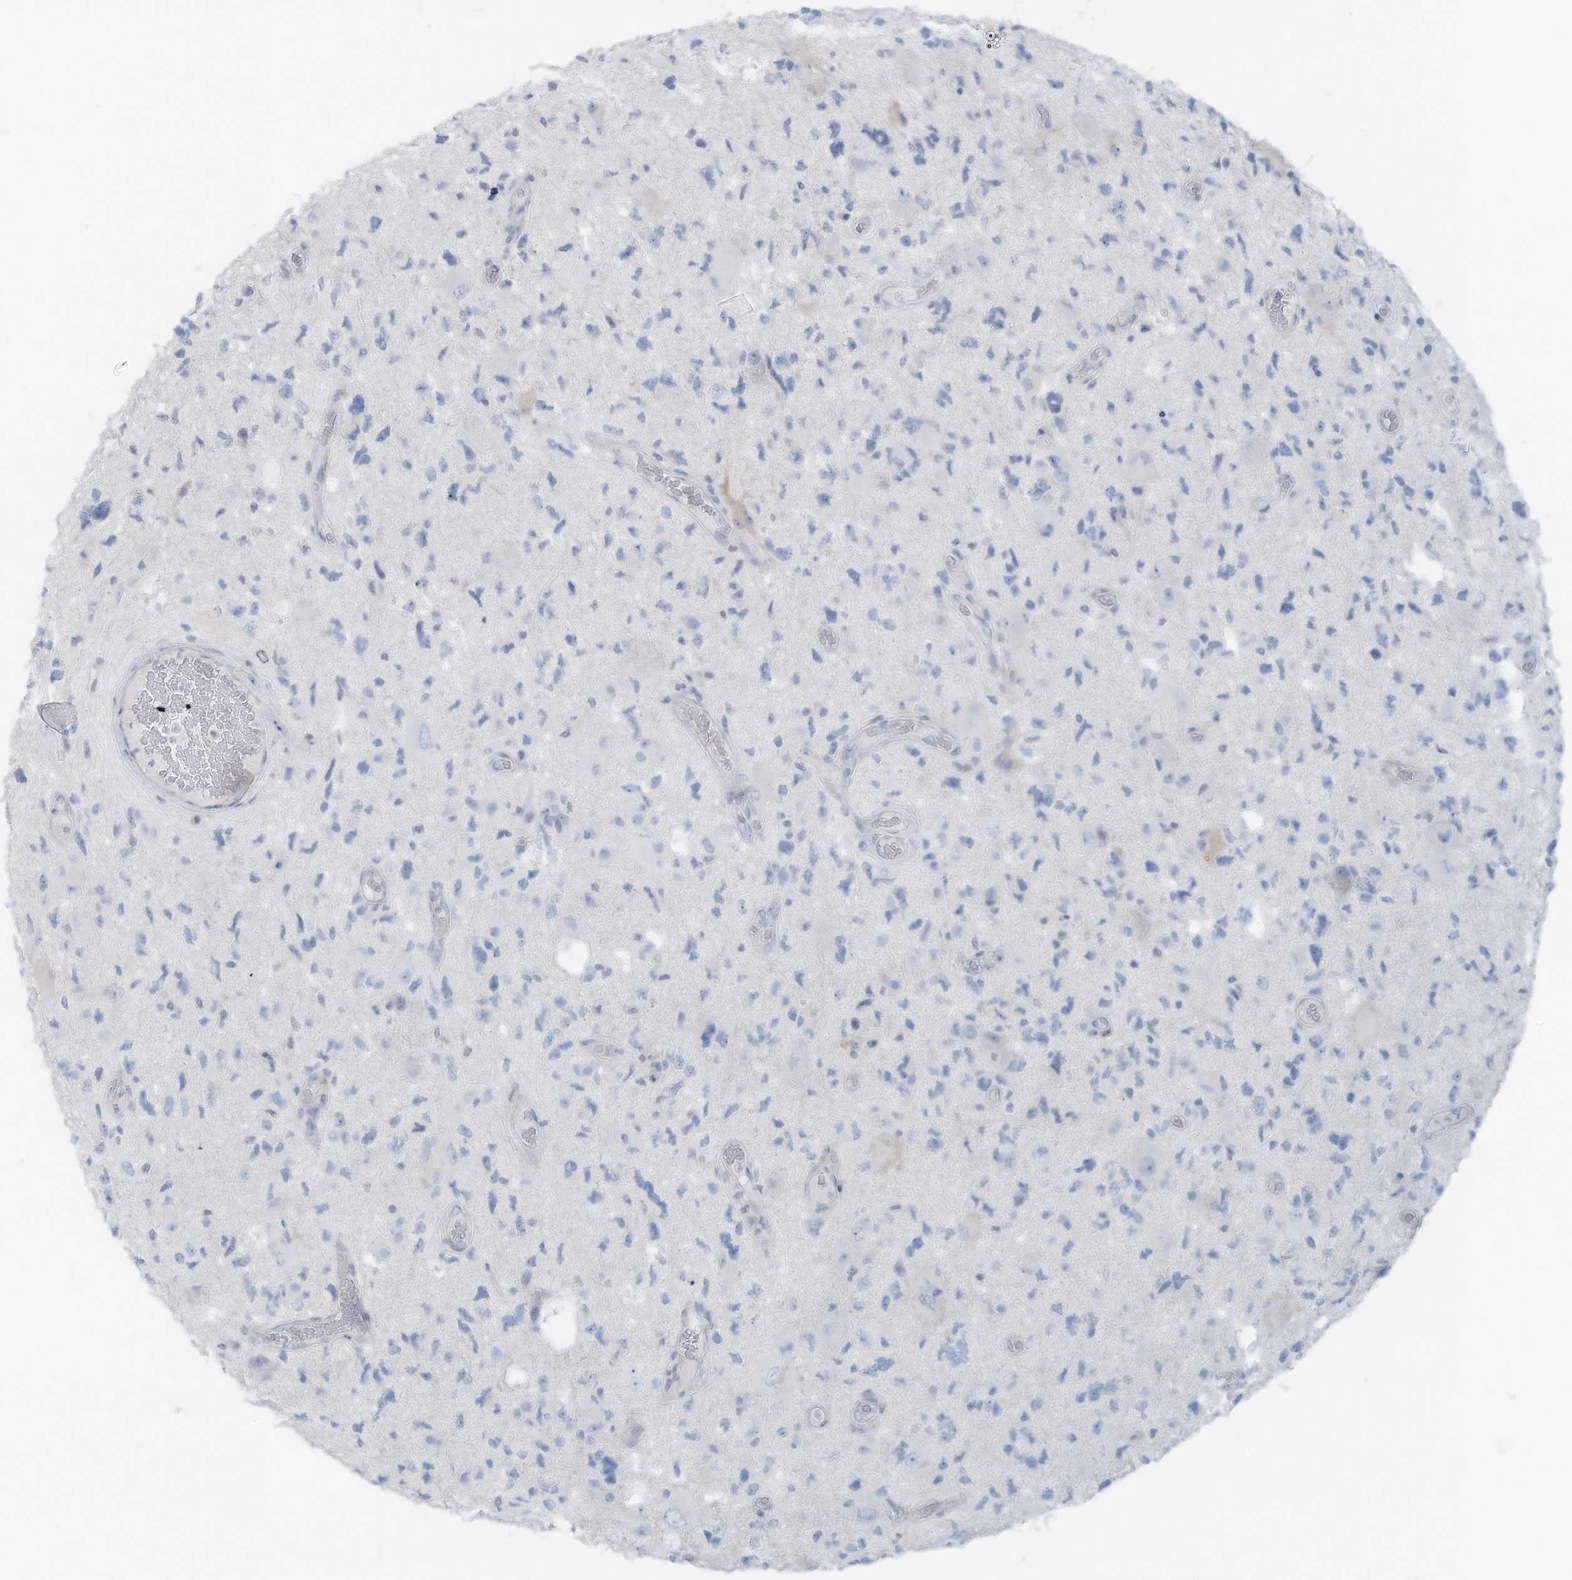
{"staining": {"intensity": "negative", "quantity": "none", "location": "none"}, "tissue": "glioma", "cell_type": "Tumor cells", "image_type": "cancer", "snomed": [{"axis": "morphology", "description": "Glioma, malignant, High grade"}, {"axis": "topography", "description": "Brain"}], "caption": "DAB (3,3'-diaminobenzidine) immunohistochemical staining of human glioma reveals no significant staining in tumor cells.", "gene": "SLC25A43", "patient": {"sex": "male", "age": 33}}